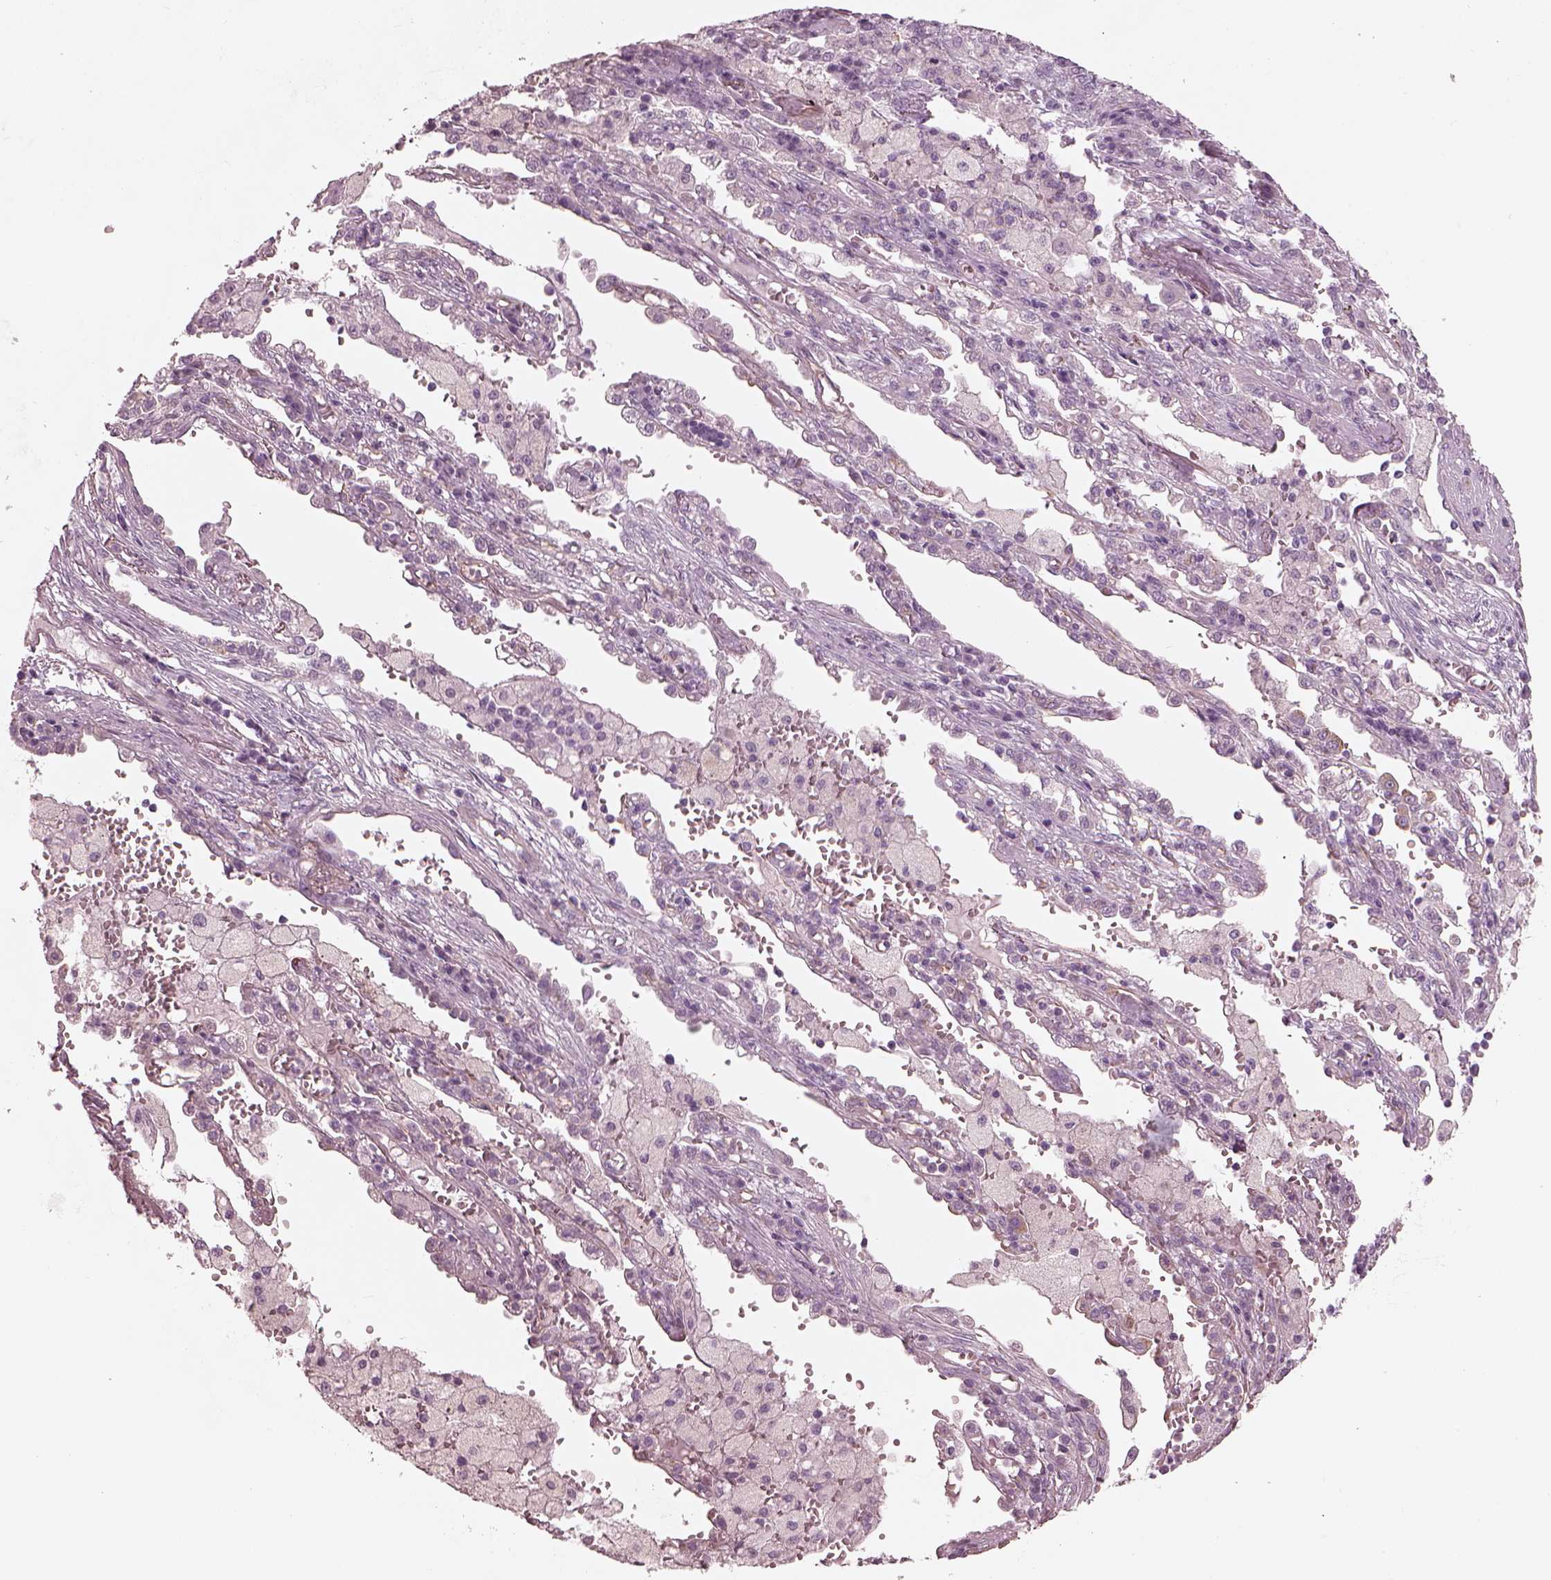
{"staining": {"intensity": "negative", "quantity": "none", "location": "none"}, "tissue": "lung cancer", "cell_type": "Tumor cells", "image_type": "cancer", "snomed": [{"axis": "morphology", "description": "Adenocarcinoma, NOS"}, {"axis": "topography", "description": "Lung"}], "caption": "Lung adenocarcinoma was stained to show a protein in brown. There is no significant expression in tumor cells.", "gene": "EIF4E1B", "patient": {"sex": "male", "age": 57}}